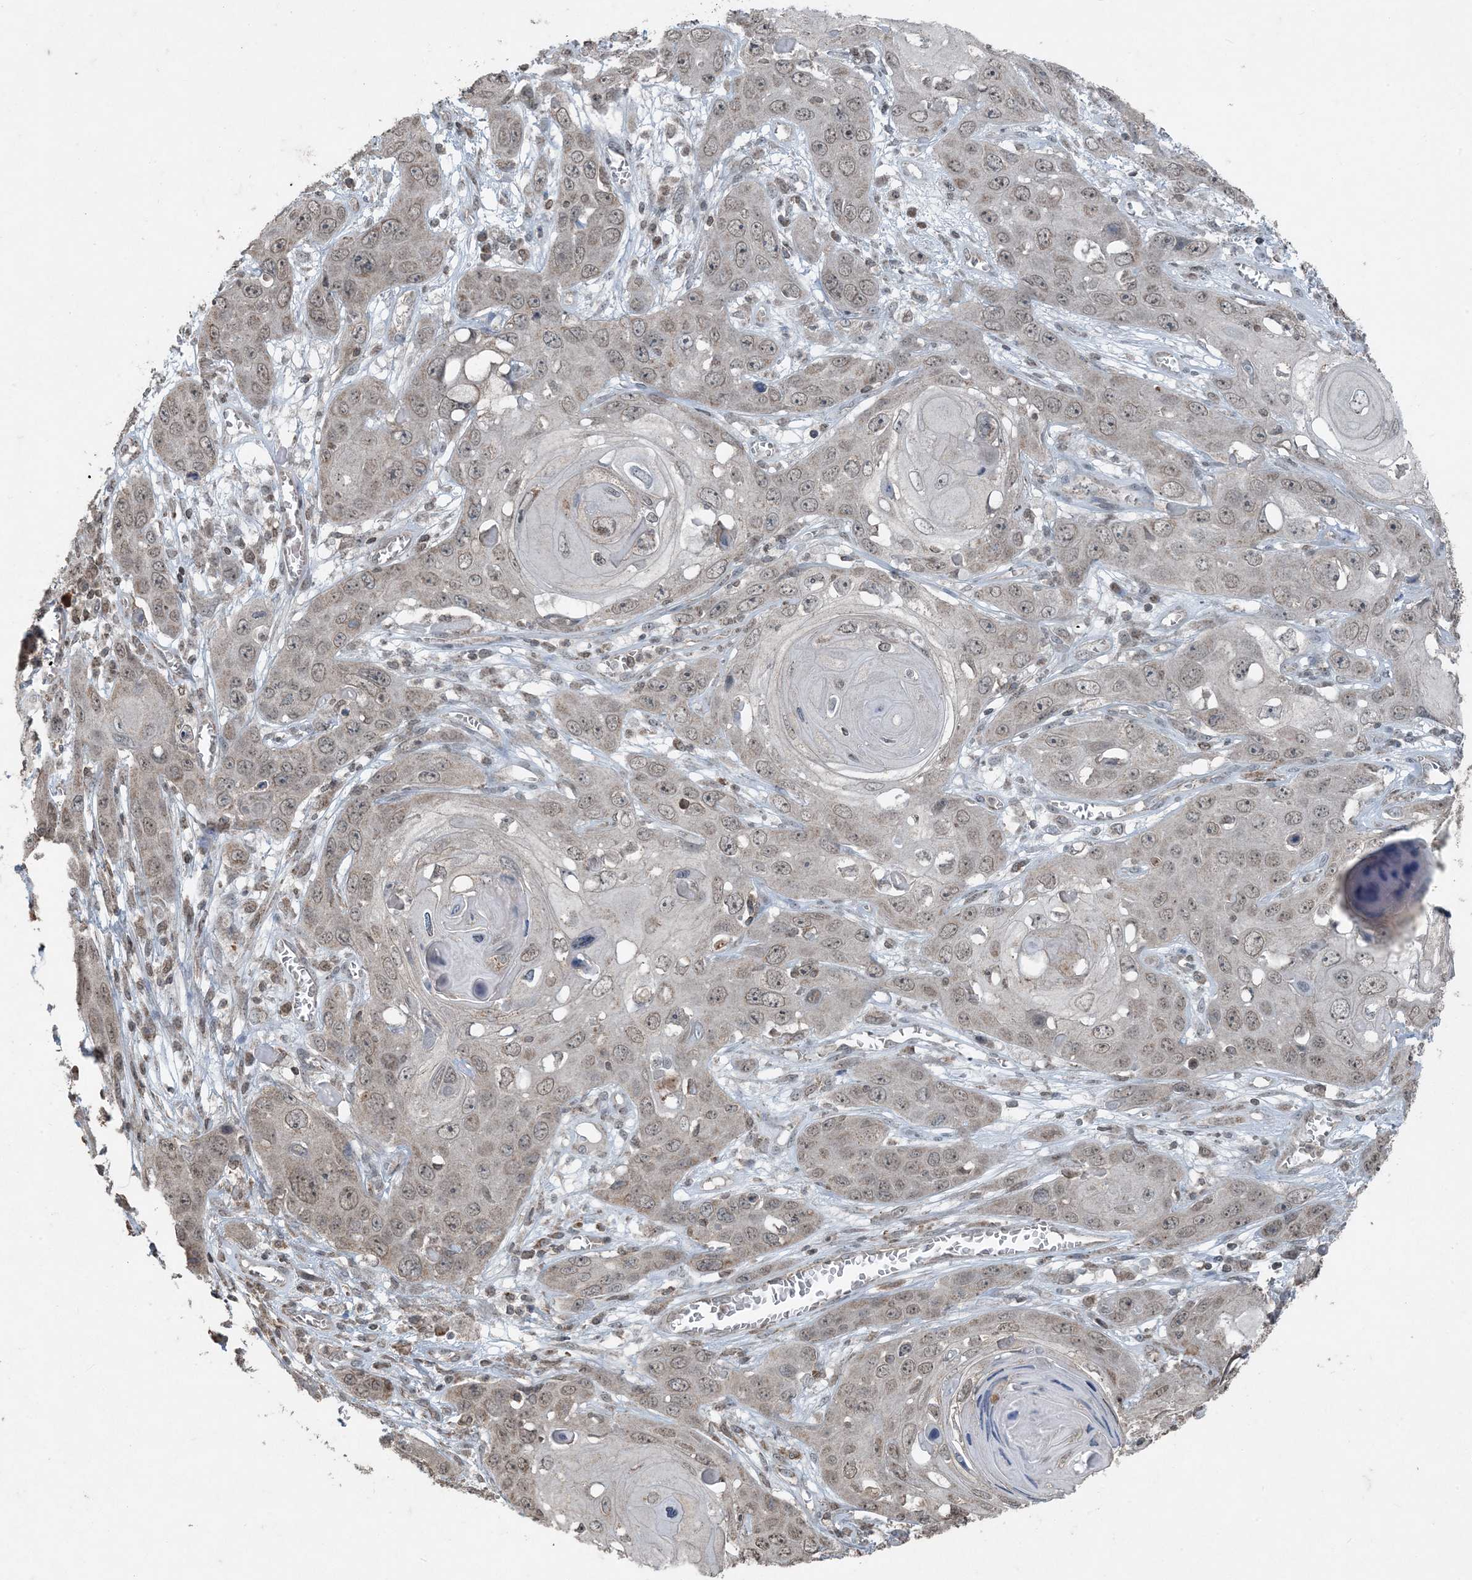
{"staining": {"intensity": "weak", "quantity": ">75%", "location": "nuclear"}, "tissue": "skin cancer", "cell_type": "Tumor cells", "image_type": "cancer", "snomed": [{"axis": "morphology", "description": "Squamous cell carcinoma, NOS"}, {"axis": "topography", "description": "Skin"}], "caption": "Weak nuclear protein expression is appreciated in about >75% of tumor cells in squamous cell carcinoma (skin). (IHC, brightfield microscopy, high magnification).", "gene": "GNL1", "patient": {"sex": "male", "age": 55}}